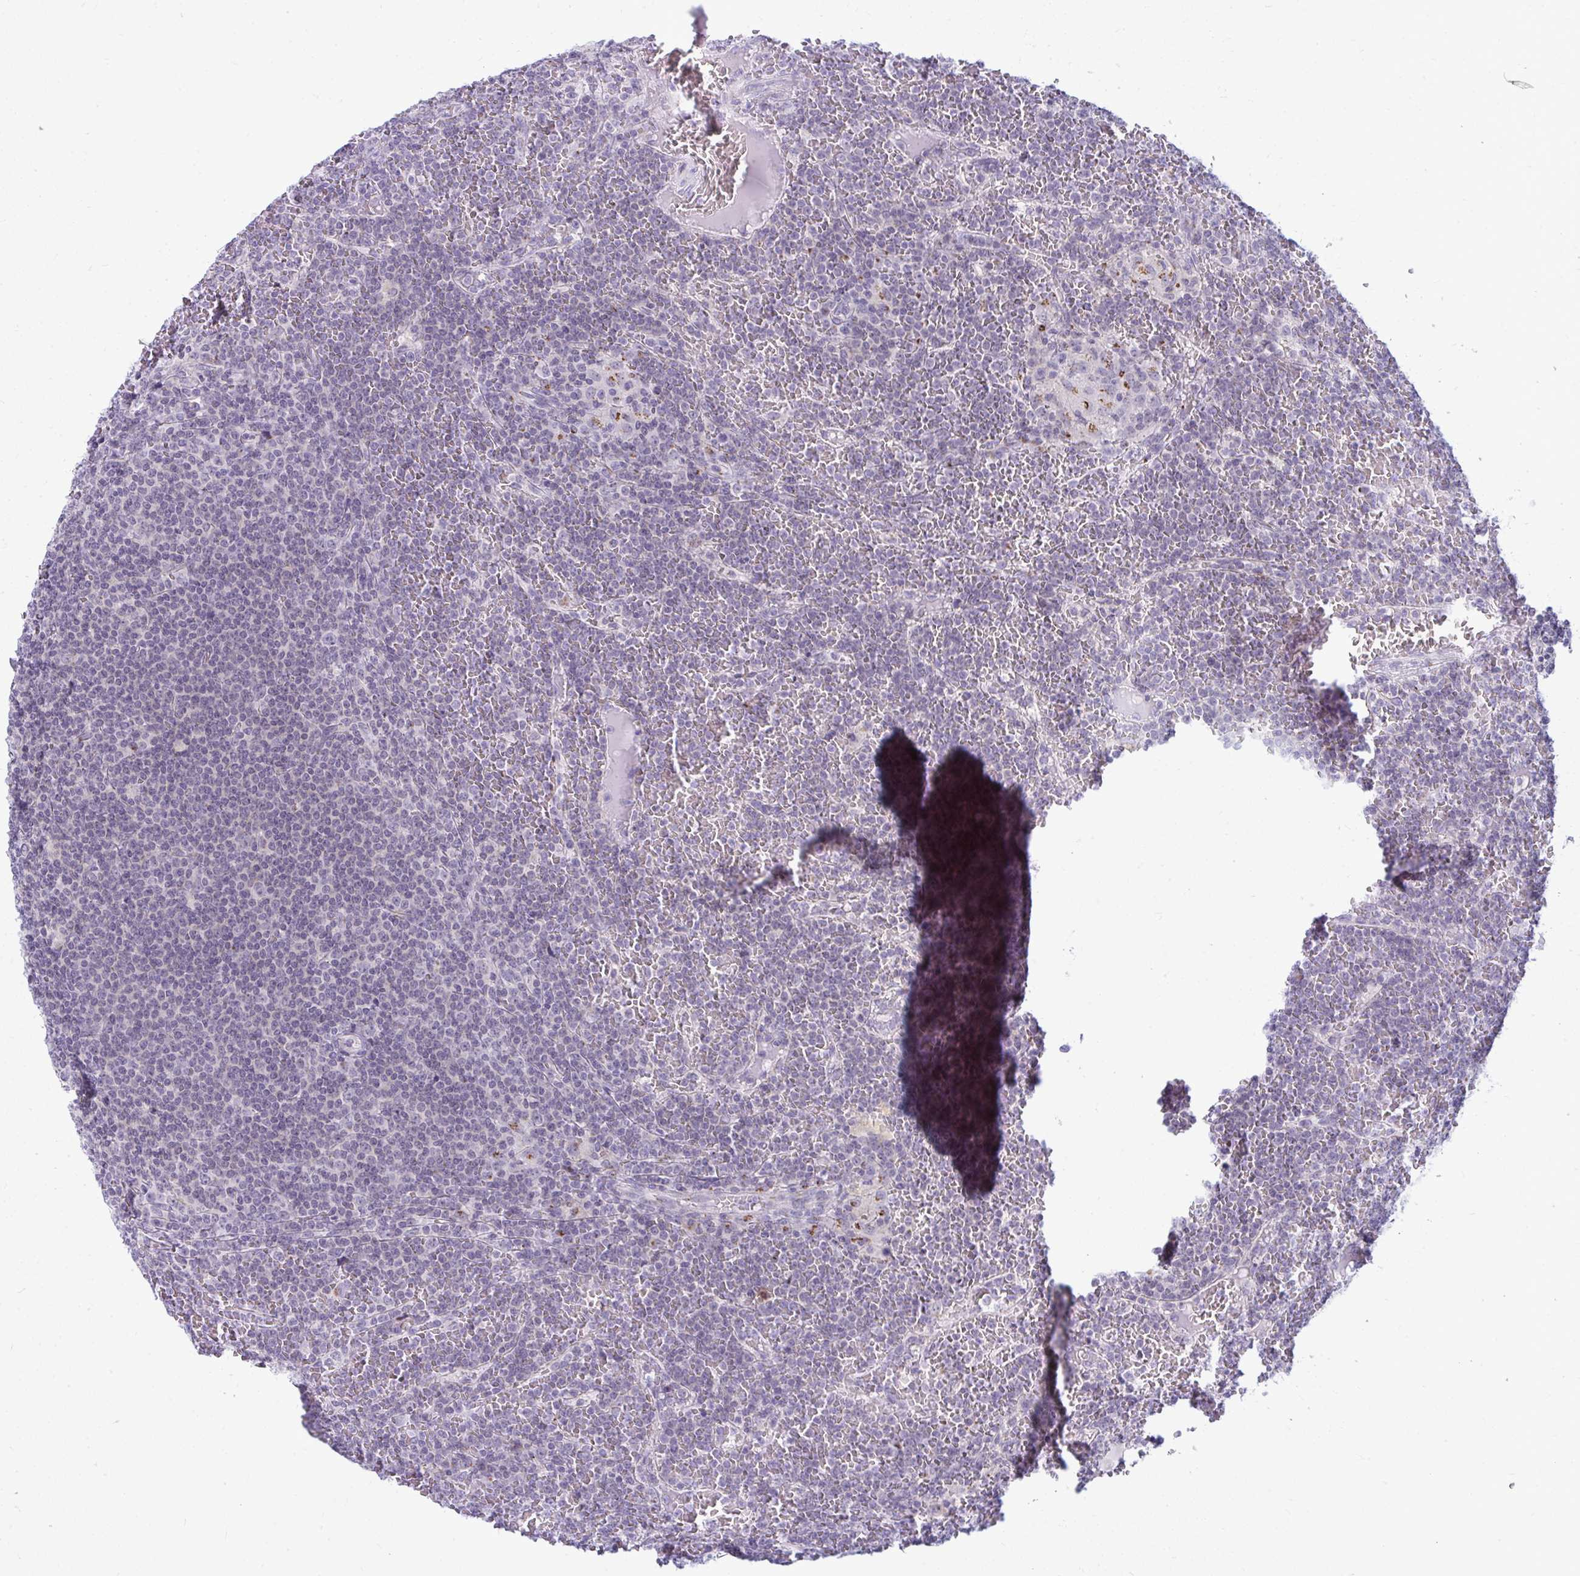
{"staining": {"intensity": "negative", "quantity": "none", "location": "none"}, "tissue": "lymphoma", "cell_type": "Tumor cells", "image_type": "cancer", "snomed": [{"axis": "morphology", "description": "Malignant lymphoma, non-Hodgkin's type, Low grade"}, {"axis": "topography", "description": "Spleen"}], "caption": "The photomicrograph shows no significant positivity in tumor cells of lymphoma.", "gene": "DTX4", "patient": {"sex": "female", "age": 19}}